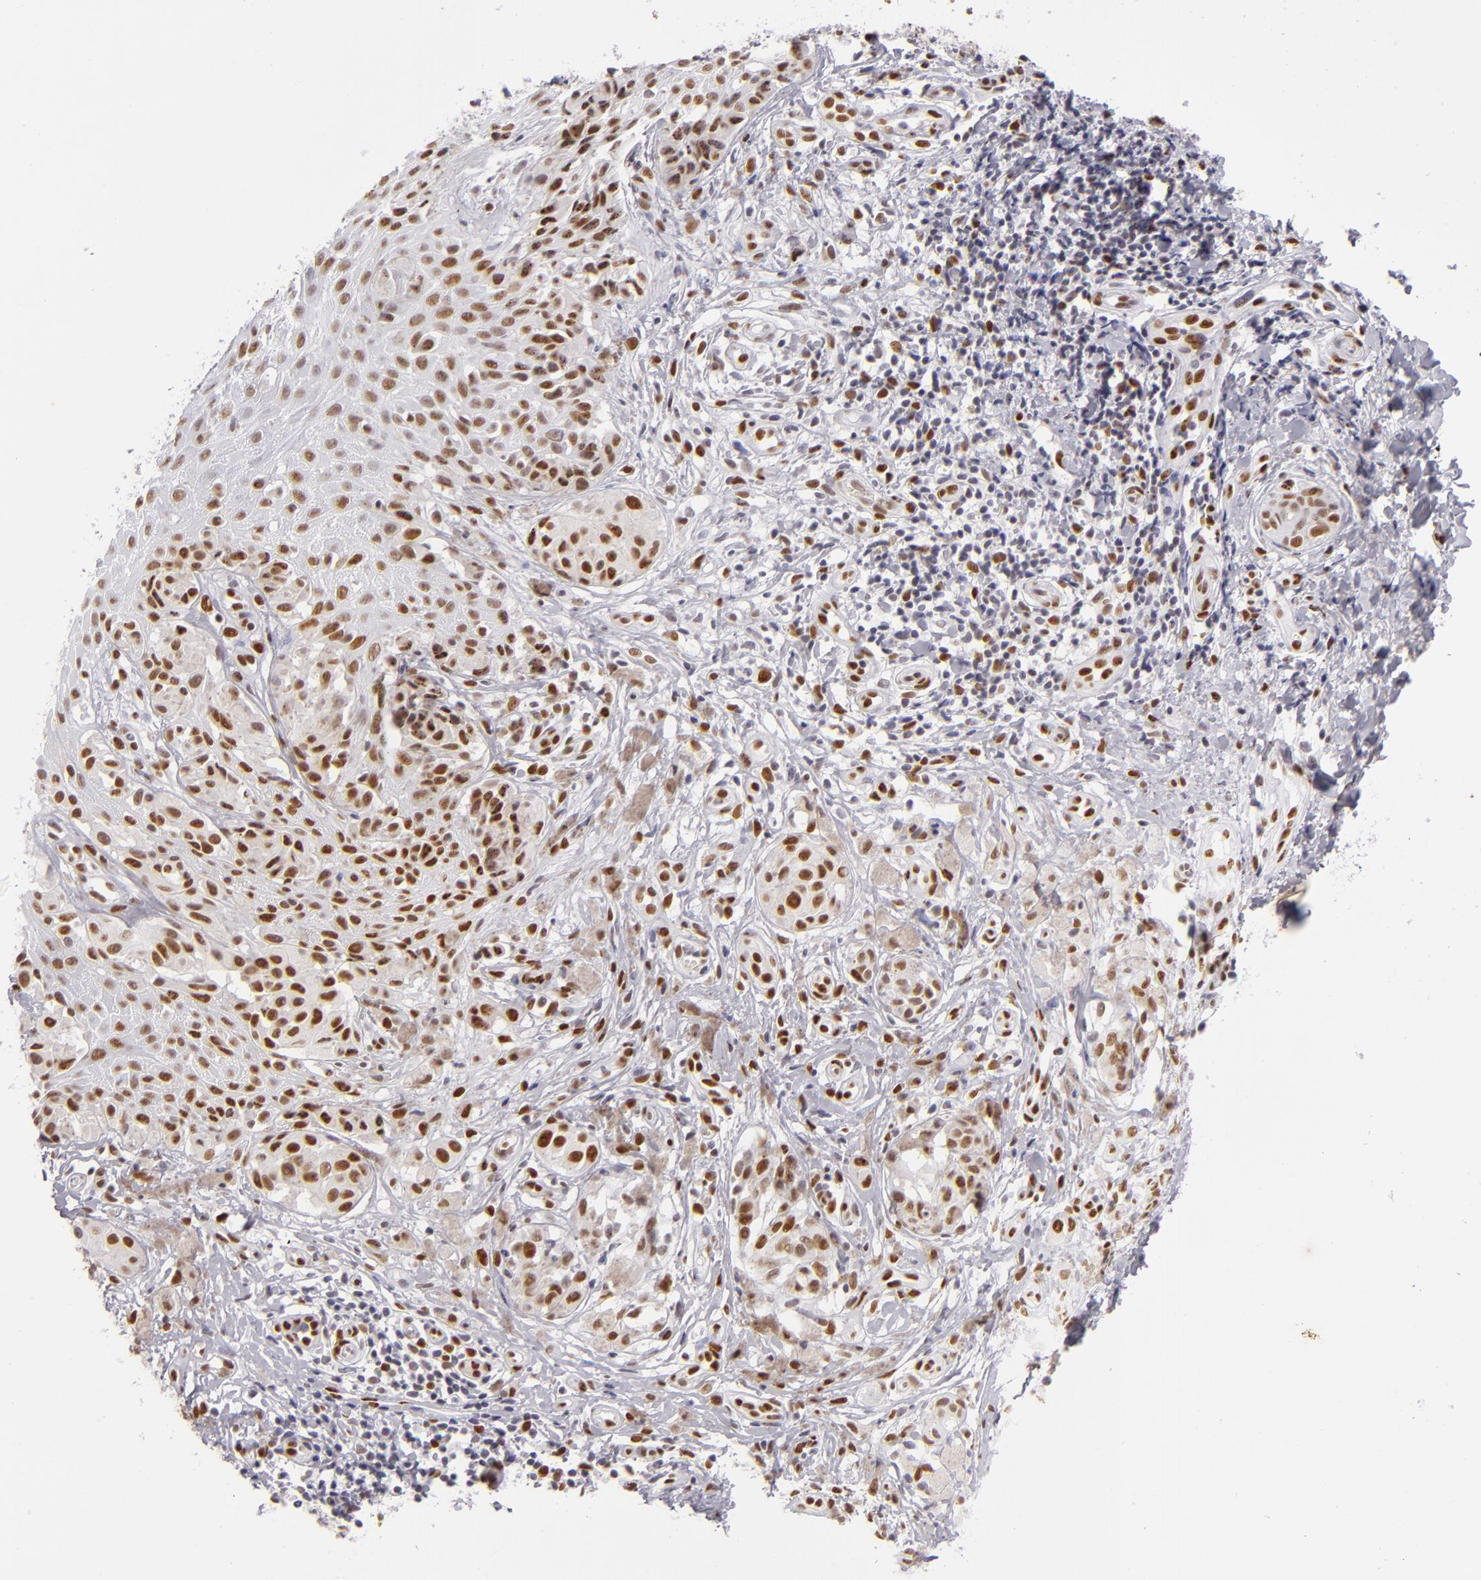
{"staining": {"intensity": "moderate", "quantity": ">75%", "location": "nuclear"}, "tissue": "melanoma", "cell_type": "Tumor cells", "image_type": "cancer", "snomed": [{"axis": "morphology", "description": "Malignant melanoma, NOS"}, {"axis": "topography", "description": "Skin"}], "caption": "Protein expression analysis of human melanoma reveals moderate nuclear positivity in about >75% of tumor cells.", "gene": "TOP3A", "patient": {"sex": "male", "age": 67}}